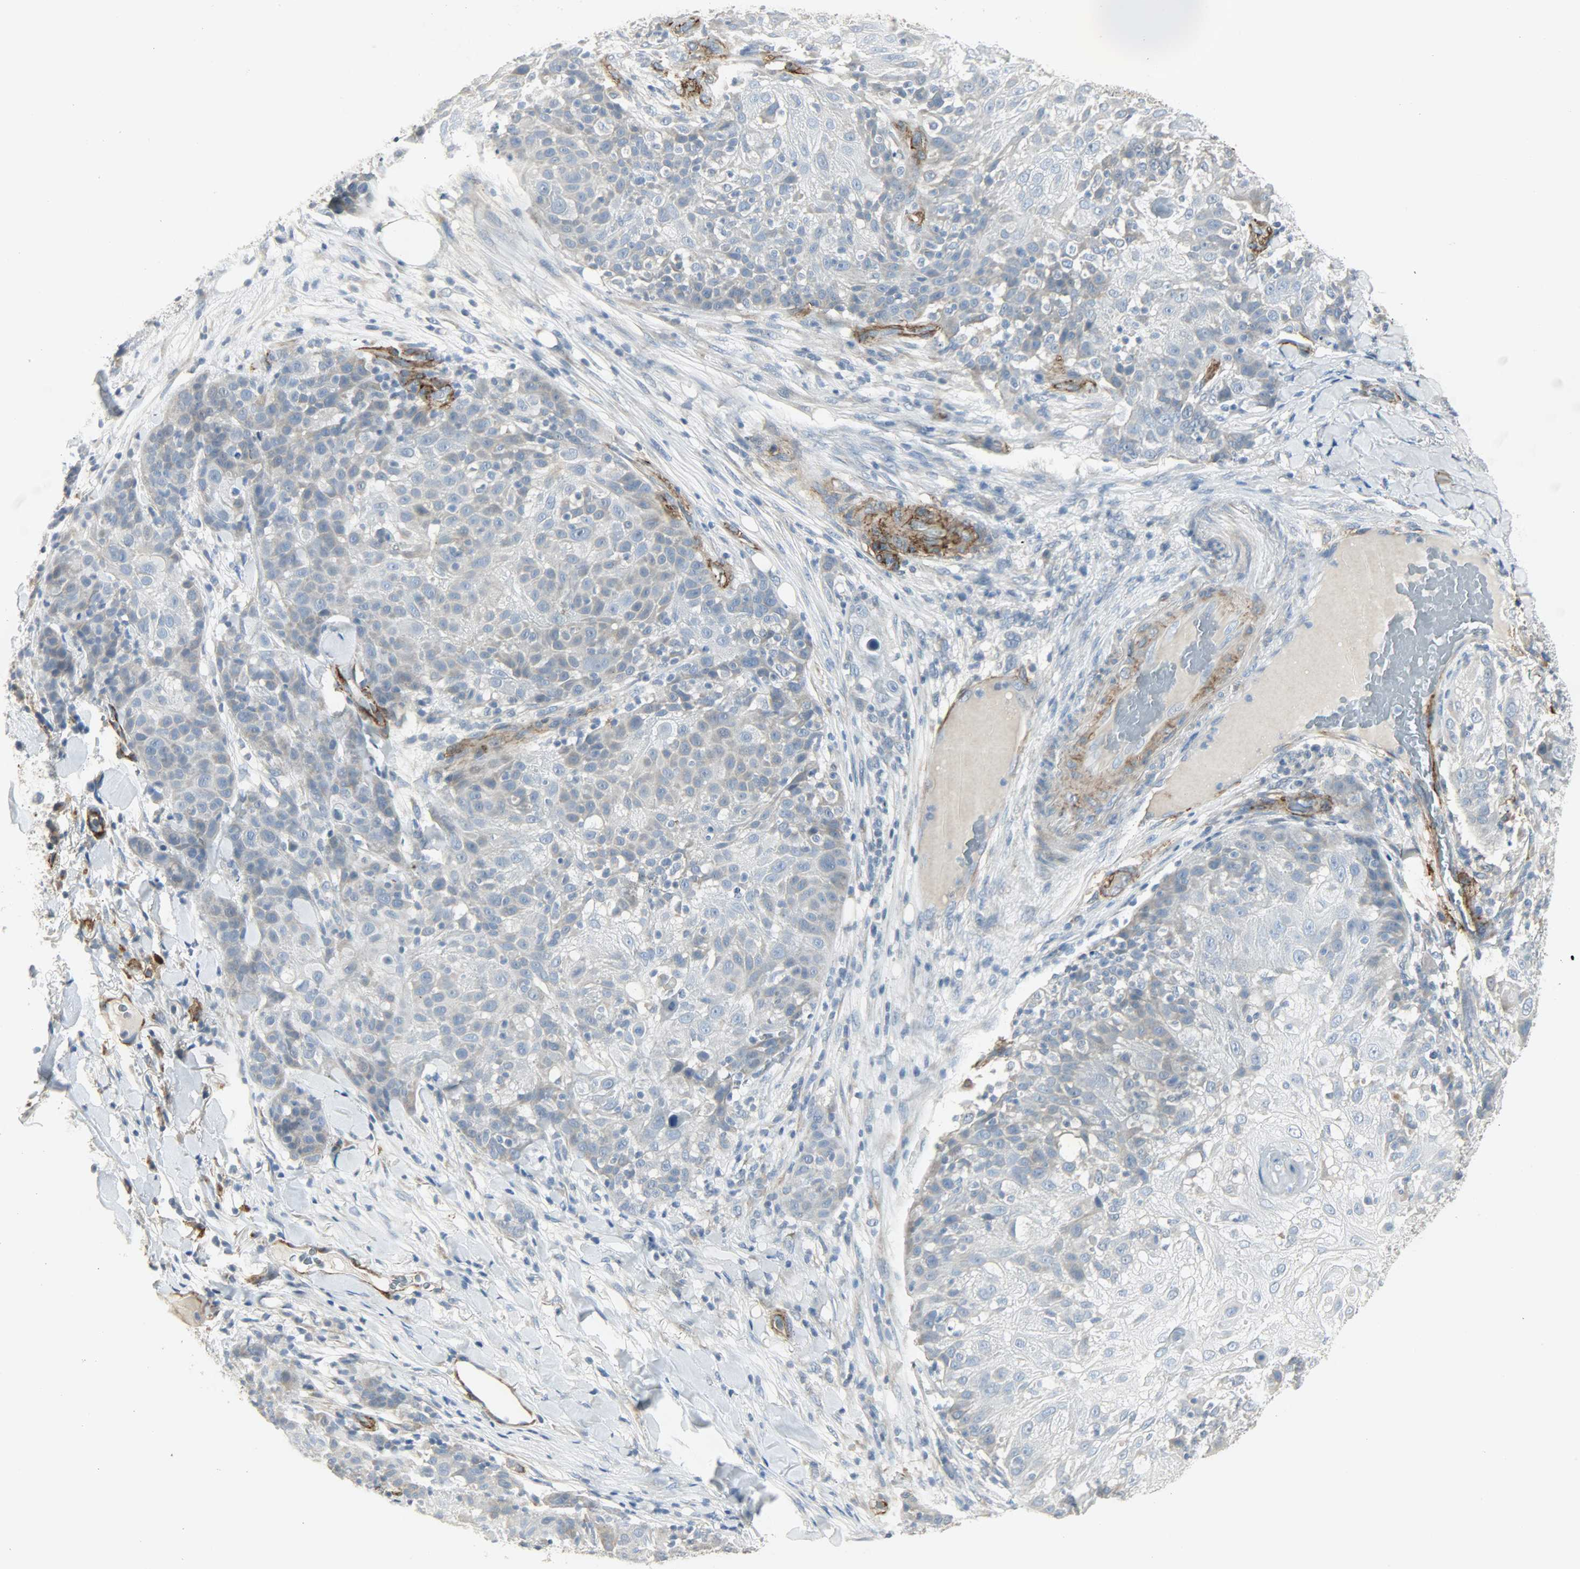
{"staining": {"intensity": "weak", "quantity": "25%-75%", "location": "cytoplasmic/membranous"}, "tissue": "skin cancer", "cell_type": "Tumor cells", "image_type": "cancer", "snomed": [{"axis": "morphology", "description": "Normal tissue, NOS"}, {"axis": "morphology", "description": "Squamous cell carcinoma, NOS"}, {"axis": "topography", "description": "Skin"}], "caption": "Squamous cell carcinoma (skin) was stained to show a protein in brown. There is low levels of weak cytoplasmic/membranous positivity in approximately 25%-75% of tumor cells. The protein is stained brown, and the nuclei are stained in blue (DAB IHC with brightfield microscopy, high magnification).", "gene": "ENPEP", "patient": {"sex": "female", "age": 83}}